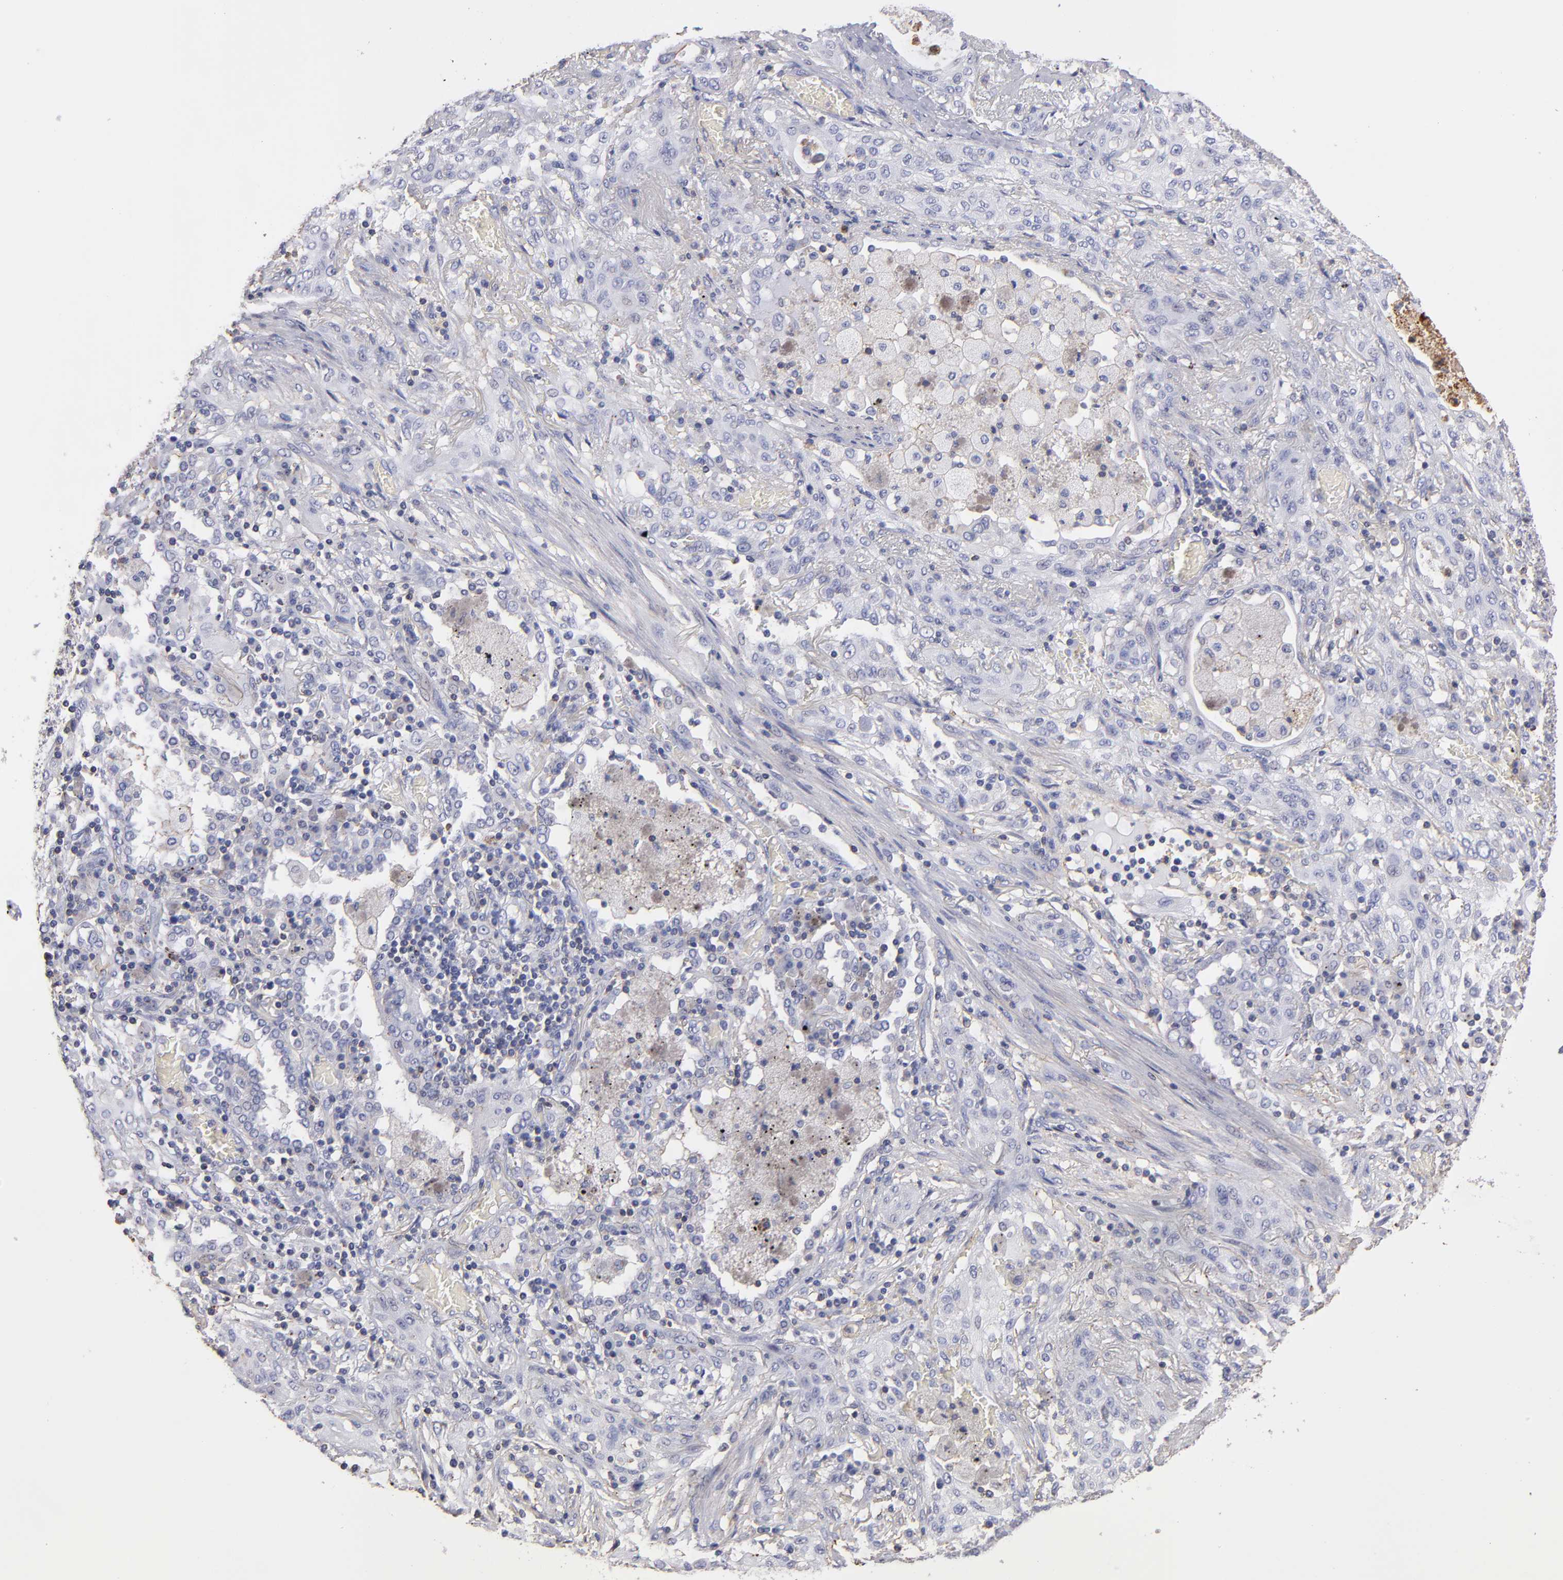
{"staining": {"intensity": "negative", "quantity": "none", "location": "none"}, "tissue": "lung cancer", "cell_type": "Tumor cells", "image_type": "cancer", "snomed": [{"axis": "morphology", "description": "Squamous cell carcinoma, NOS"}, {"axis": "topography", "description": "Lung"}], "caption": "An image of lung squamous cell carcinoma stained for a protein demonstrates no brown staining in tumor cells.", "gene": "ABCB1", "patient": {"sex": "female", "age": 47}}